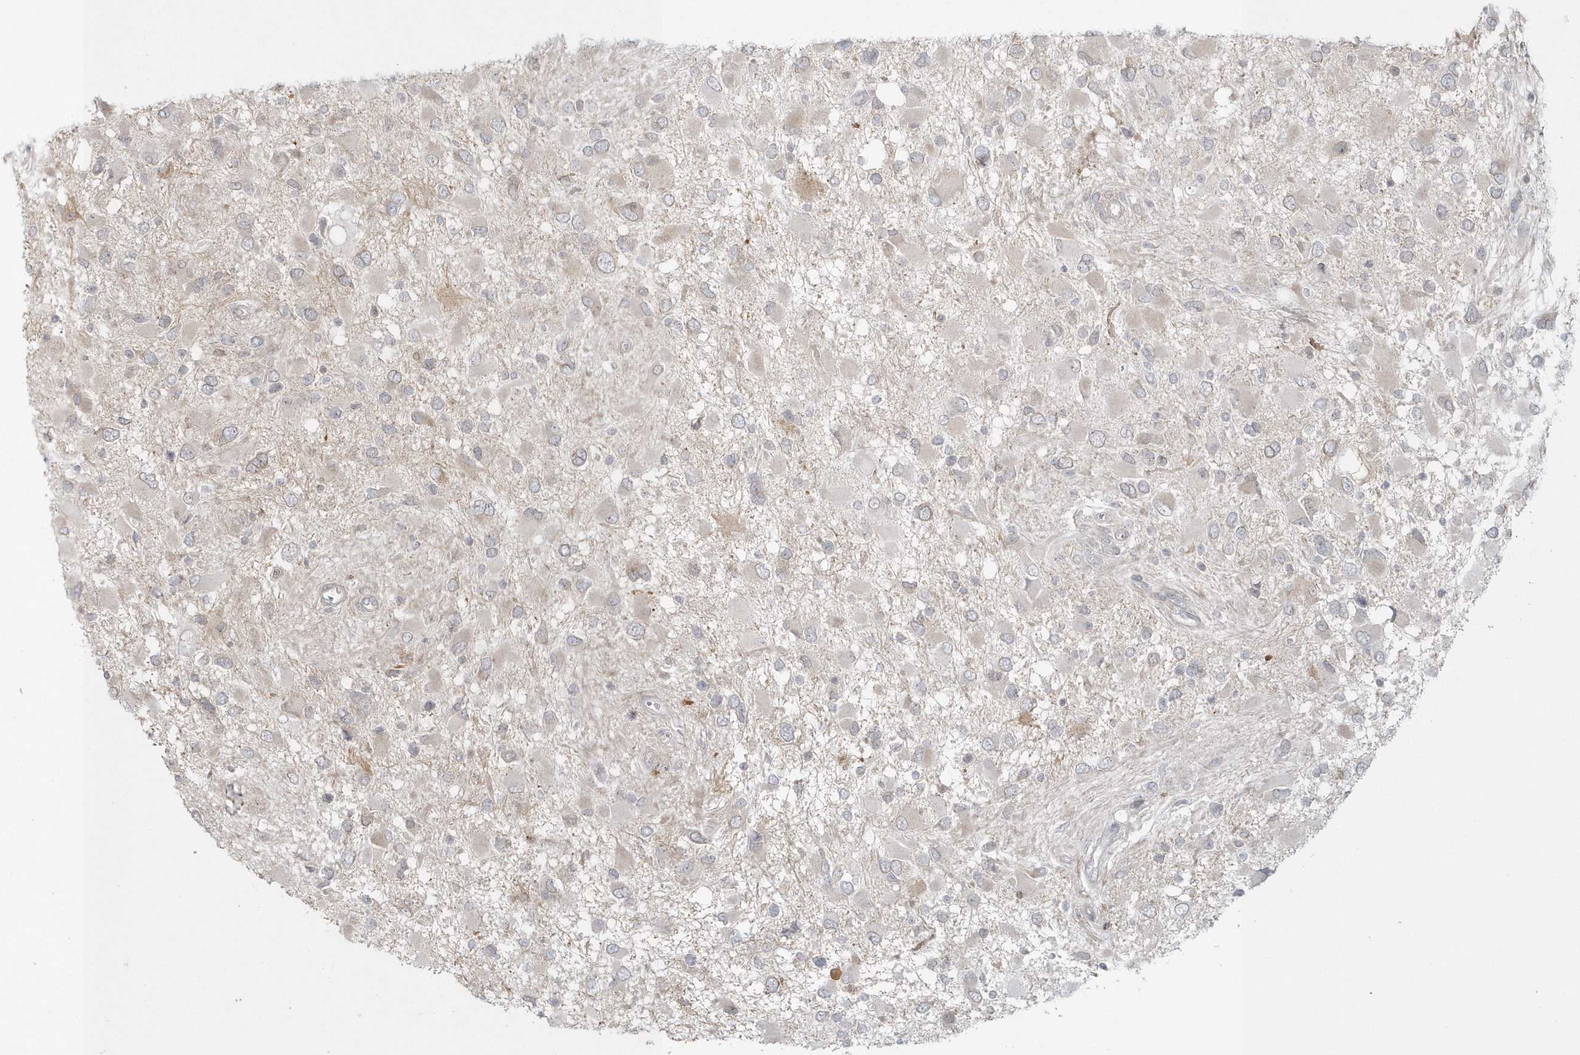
{"staining": {"intensity": "negative", "quantity": "none", "location": "none"}, "tissue": "glioma", "cell_type": "Tumor cells", "image_type": "cancer", "snomed": [{"axis": "morphology", "description": "Glioma, malignant, High grade"}, {"axis": "topography", "description": "Brain"}], "caption": "The immunohistochemistry photomicrograph has no significant staining in tumor cells of malignant glioma (high-grade) tissue.", "gene": "BLTP3A", "patient": {"sex": "male", "age": 53}}